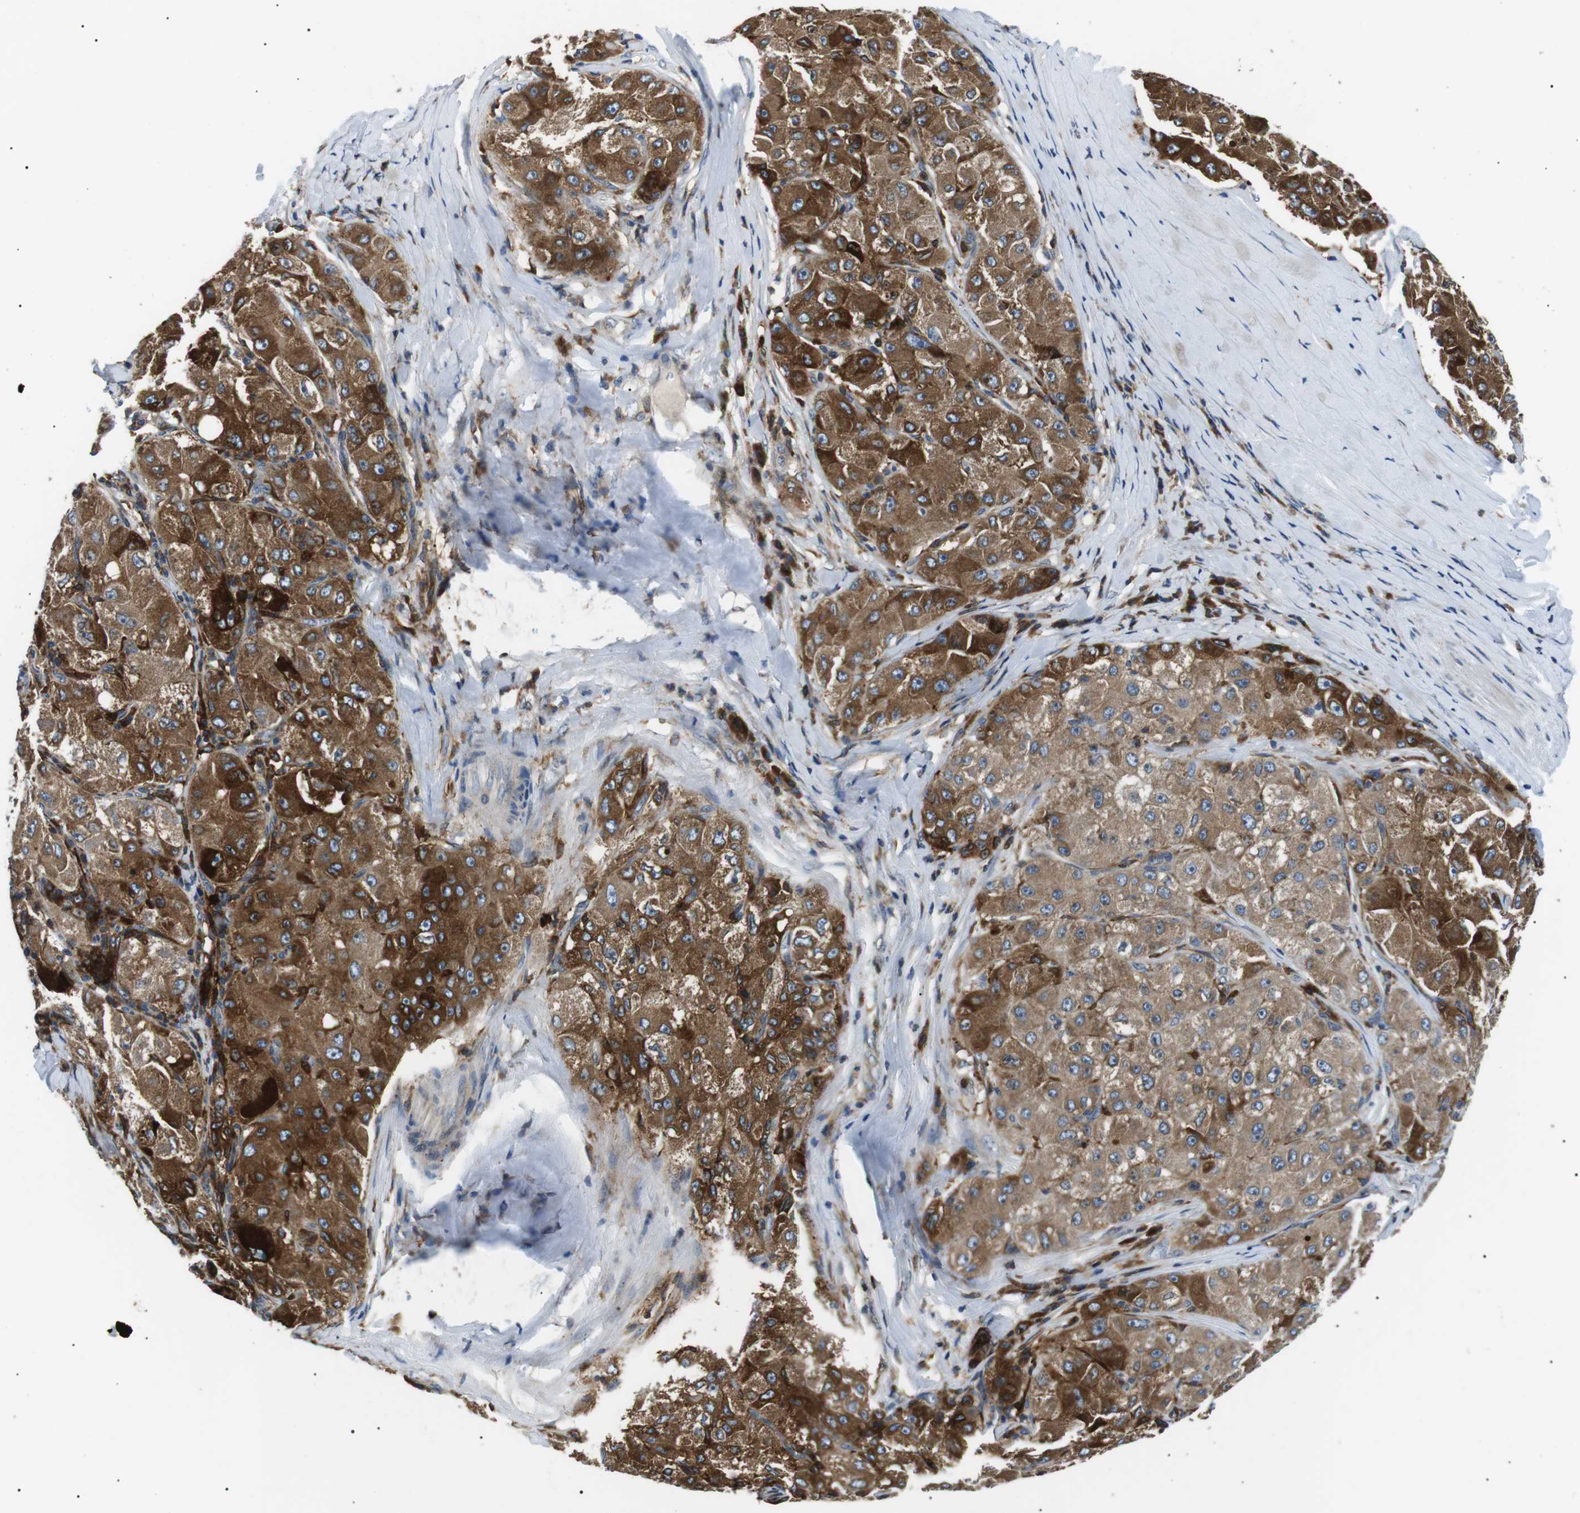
{"staining": {"intensity": "strong", "quantity": ">75%", "location": "cytoplasmic/membranous"}, "tissue": "liver cancer", "cell_type": "Tumor cells", "image_type": "cancer", "snomed": [{"axis": "morphology", "description": "Carcinoma, Hepatocellular, NOS"}, {"axis": "topography", "description": "Liver"}], "caption": "Liver cancer was stained to show a protein in brown. There is high levels of strong cytoplasmic/membranous positivity in approximately >75% of tumor cells. The staining is performed using DAB (3,3'-diaminobenzidine) brown chromogen to label protein expression. The nuclei are counter-stained blue using hematoxylin.", "gene": "RAB9A", "patient": {"sex": "male", "age": 80}}